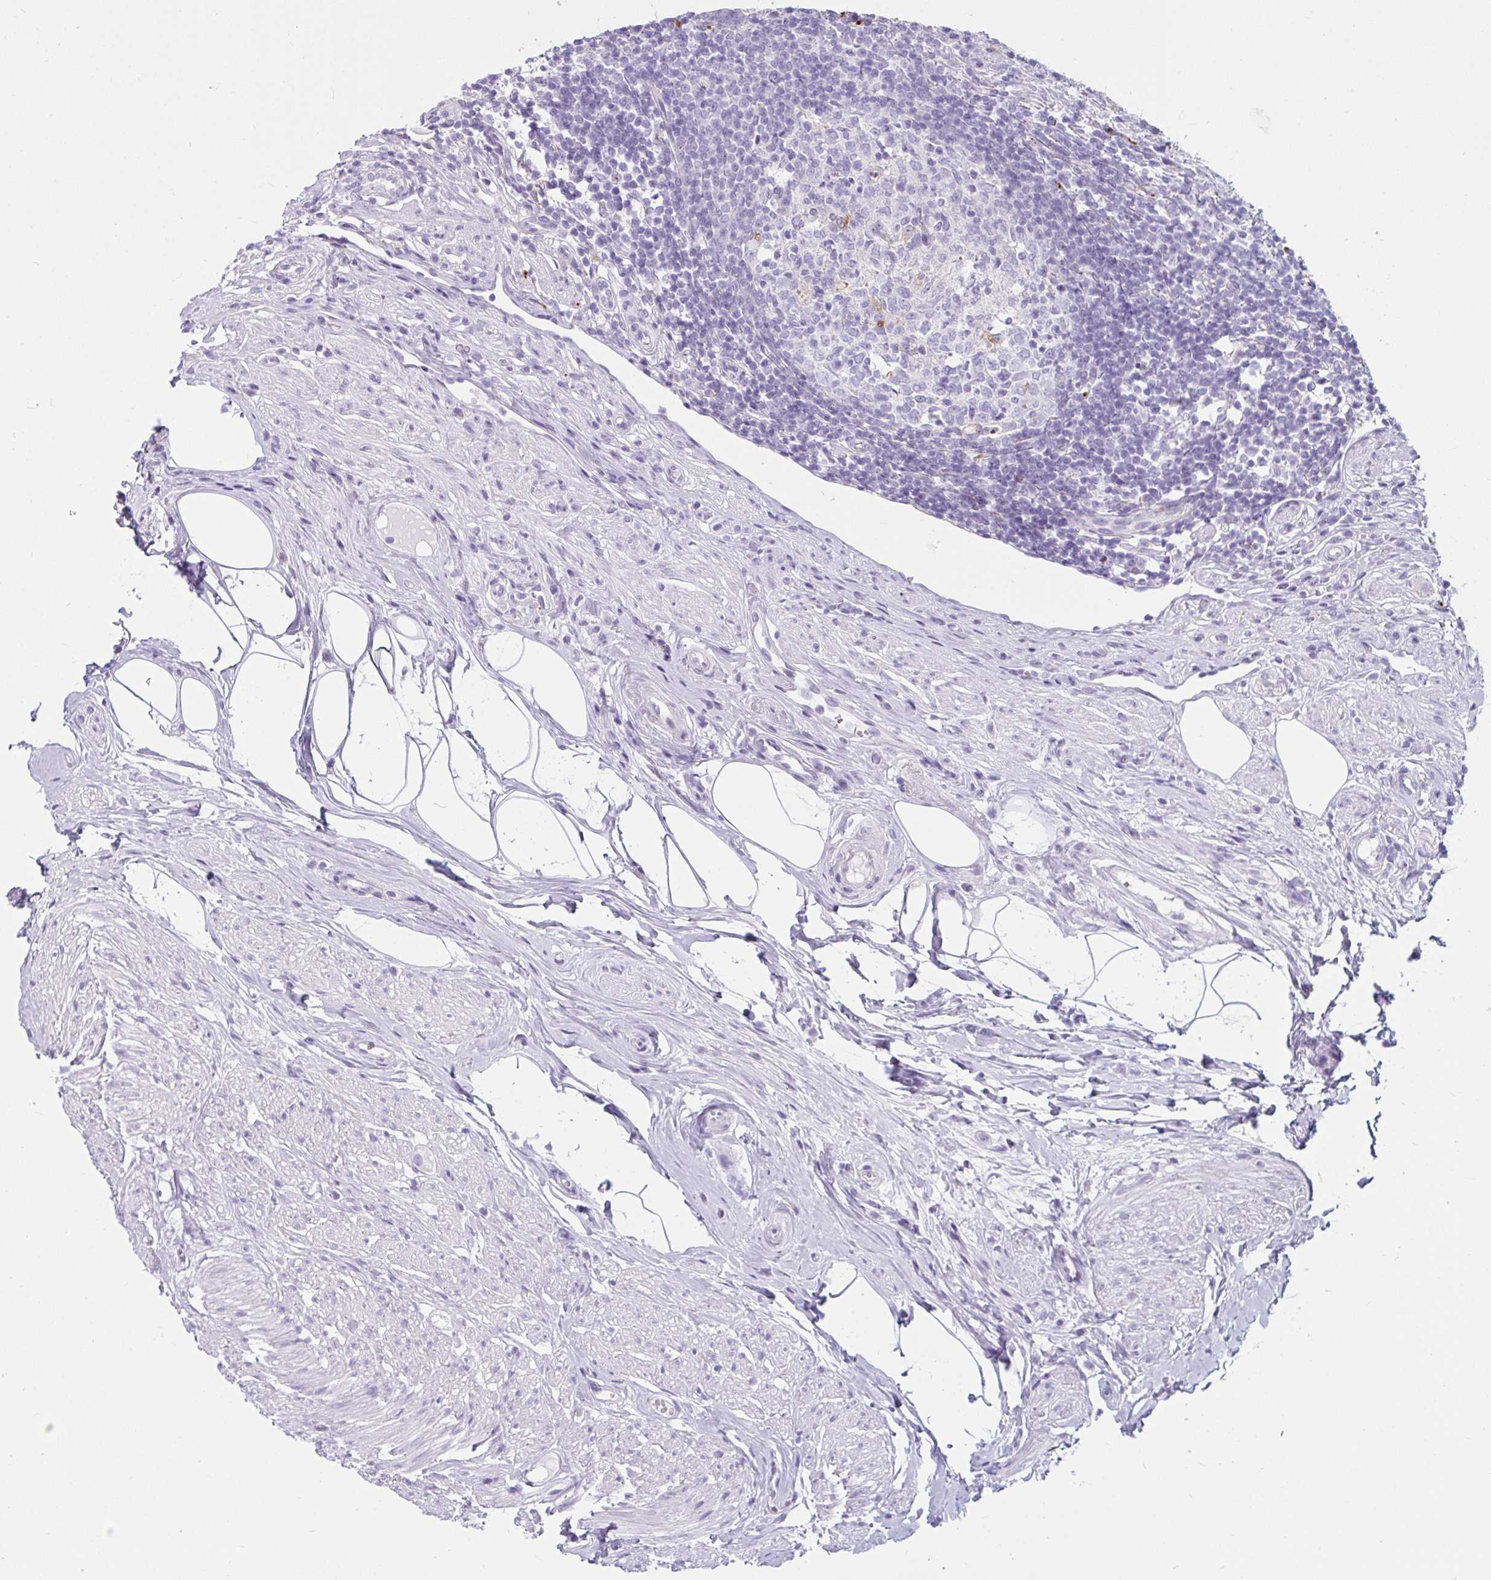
{"staining": {"intensity": "negative", "quantity": "none", "location": "none"}, "tissue": "appendix", "cell_type": "Glandular cells", "image_type": "normal", "snomed": [{"axis": "morphology", "description": "Normal tissue, NOS"}, {"axis": "topography", "description": "Appendix"}], "caption": "Image shows no significant protein staining in glandular cells of benign appendix. Brightfield microscopy of immunohistochemistry (IHC) stained with DAB (brown) and hematoxylin (blue), captured at high magnification.", "gene": "CTSZ", "patient": {"sex": "female", "age": 56}}